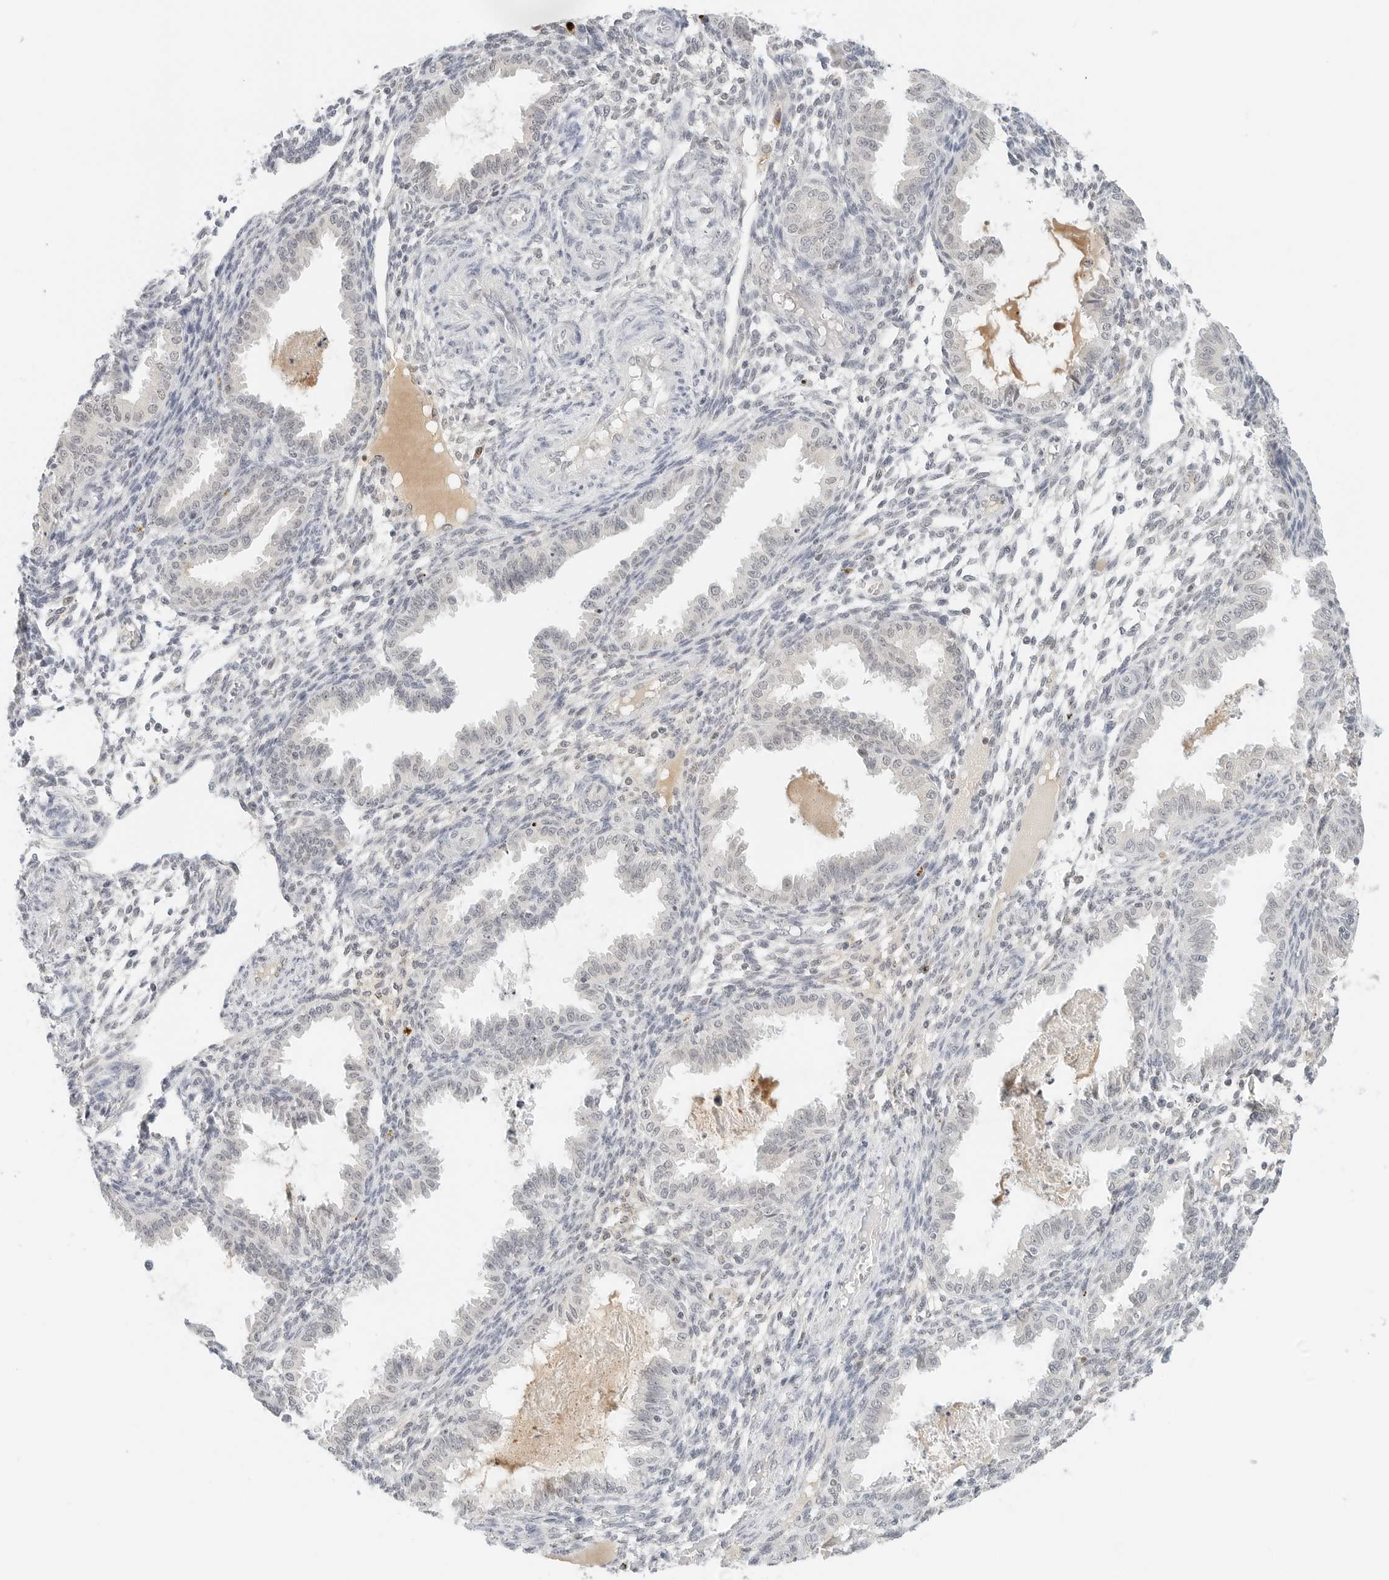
{"staining": {"intensity": "negative", "quantity": "none", "location": "none"}, "tissue": "endometrium", "cell_type": "Cells in endometrial stroma", "image_type": "normal", "snomed": [{"axis": "morphology", "description": "Normal tissue, NOS"}, {"axis": "topography", "description": "Endometrium"}], "caption": "Cells in endometrial stroma show no significant protein positivity in benign endometrium.", "gene": "NEO1", "patient": {"sex": "female", "age": 33}}